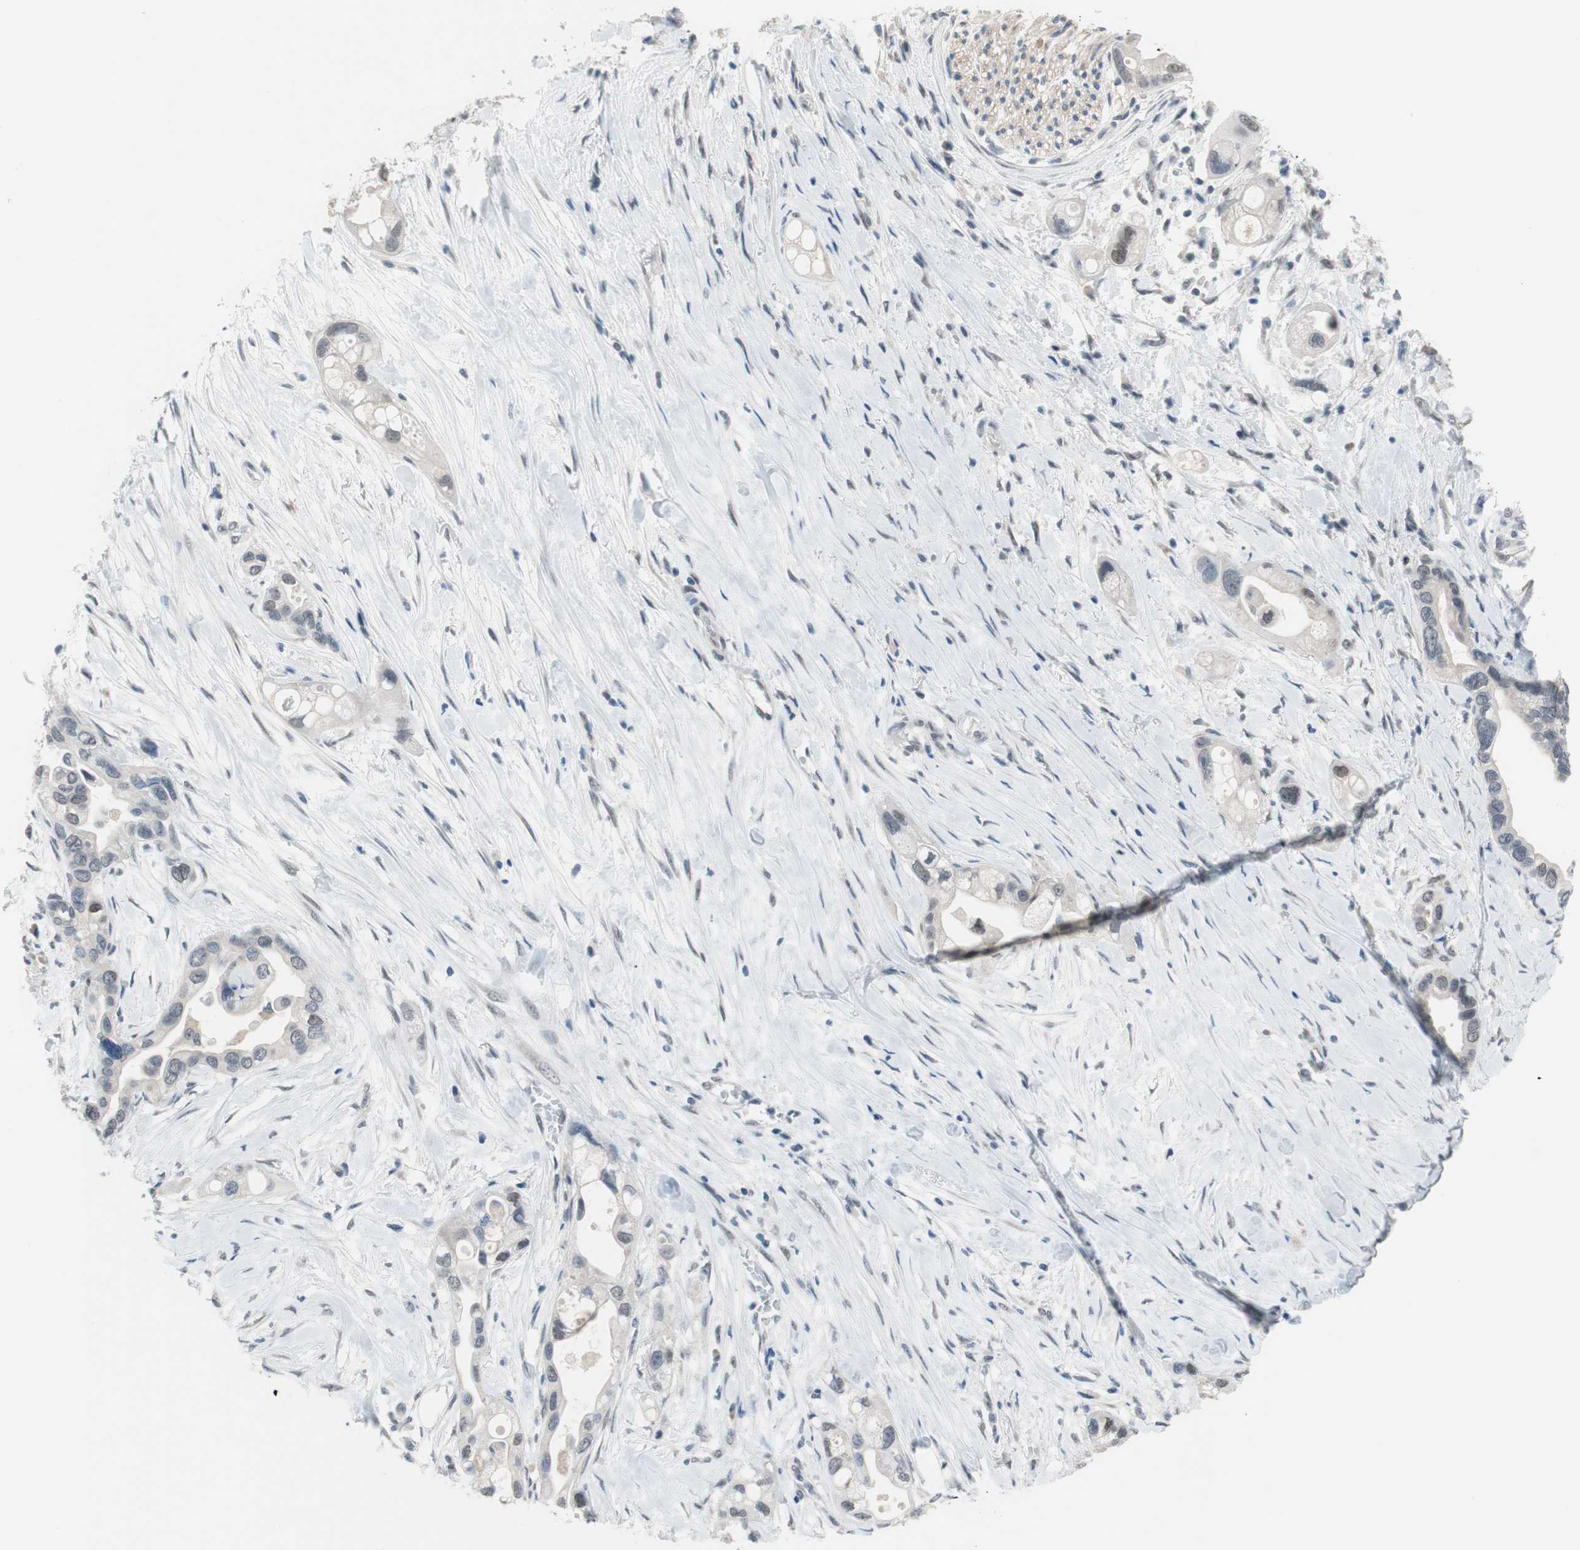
{"staining": {"intensity": "negative", "quantity": "none", "location": "none"}, "tissue": "pancreatic cancer", "cell_type": "Tumor cells", "image_type": "cancer", "snomed": [{"axis": "morphology", "description": "Adenocarcinoma, NOS"}, {"axis": "topography", "description": "Pancreas"}], "caption": "A micrograph of pancreatic adenocarcinoma stained for a protein demonstrates no brown staining in tumor cells.", "gene": "GRHL1", "patient": {"sex": "female", "age": 77}}